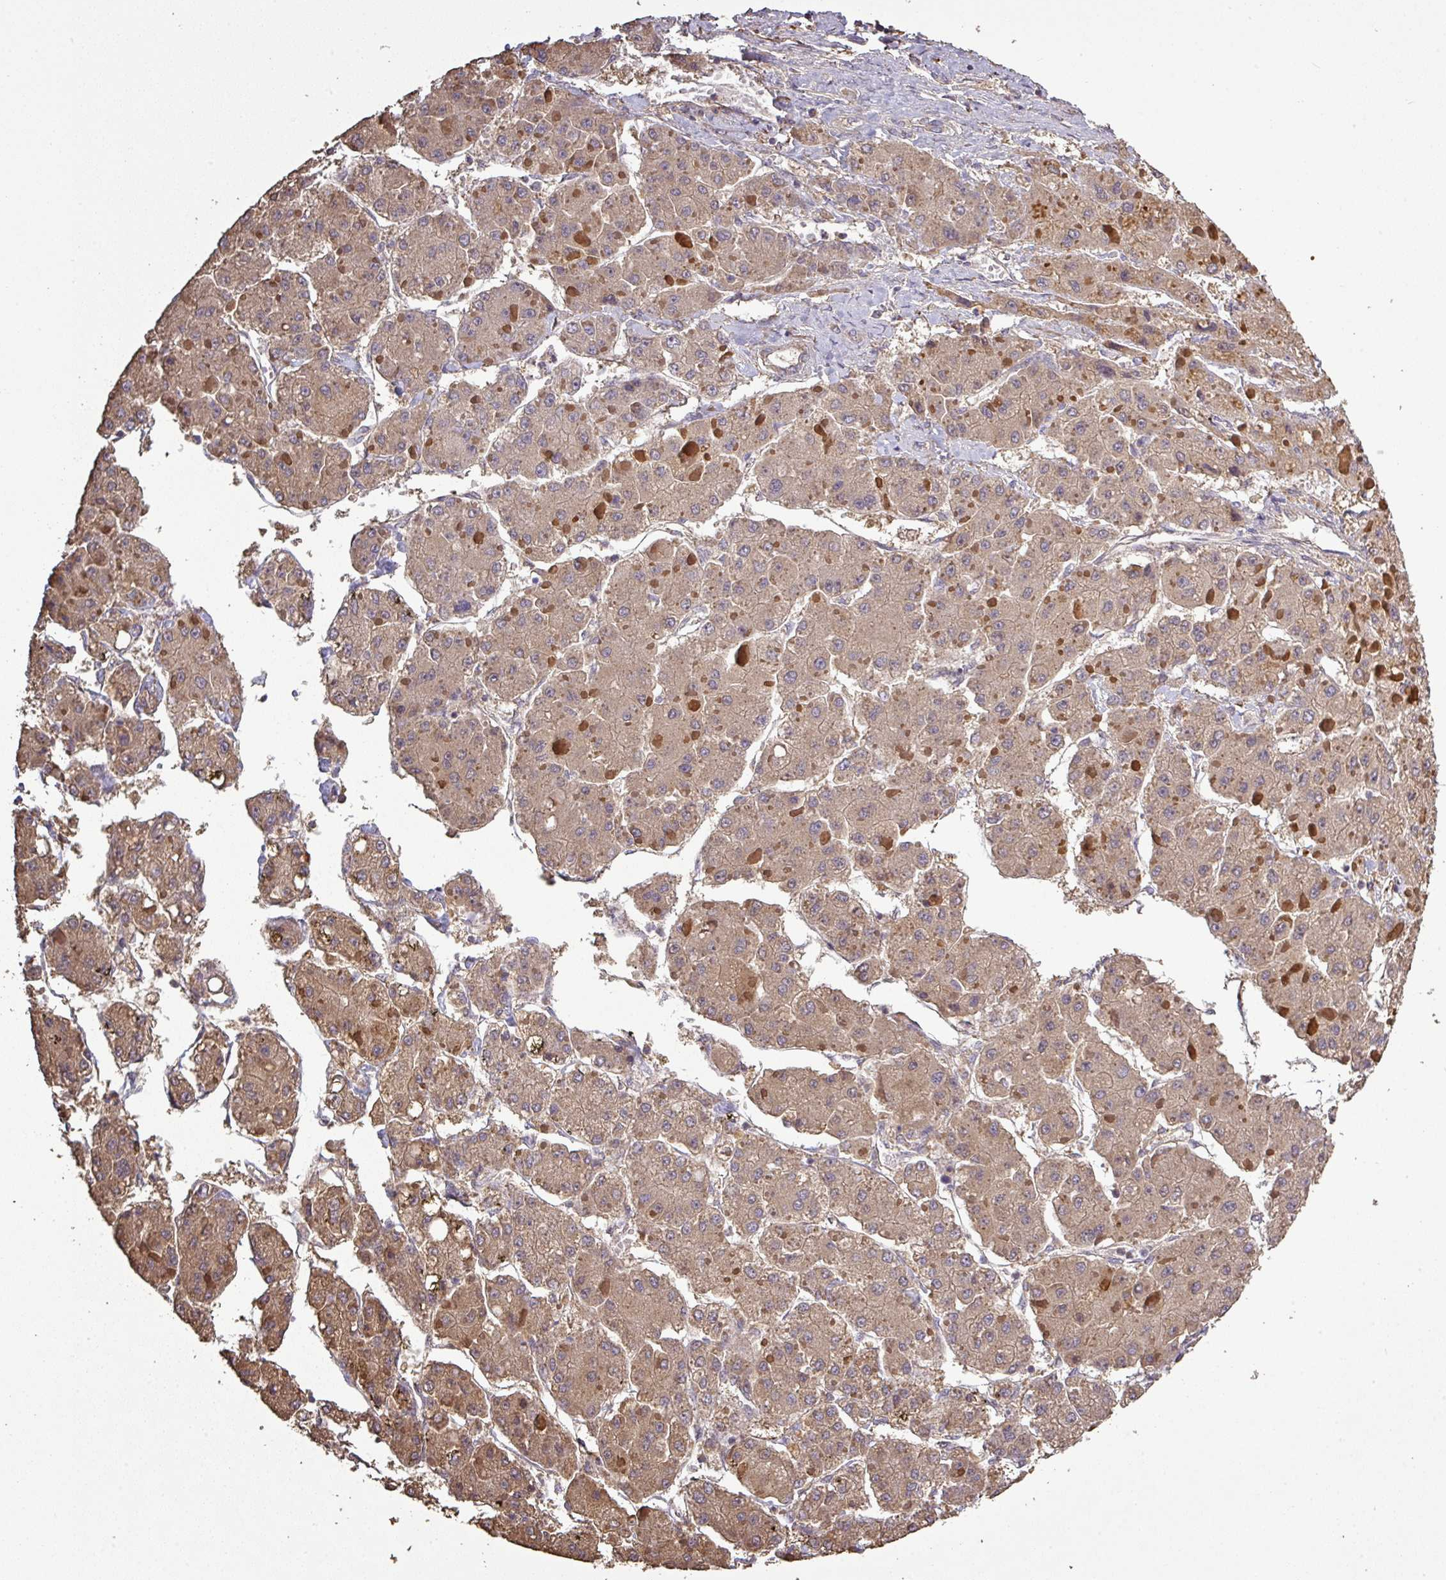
{"staining": {"intensity": "moderate", "quantity": ">75%", "location": "cytoplasmic/membranous"}, "tissue": "liver cancer", "cell_type": "Tumor cells", "image_type": "cancer", "snomed": [{"axis": "morphology", "description": "Carcinoma, Hepatocellular, NOS"}, {"axis": "topography", "description": "Liver"}], "caption": "Moderate cytoplasmic/membranous expression for a protein is present in approximately >75% of tumor cells of liver cancer (hepatocellular carcinoma) using IHC.", "gene": "ISLR", "patient": {"sex": "female", "age": 73}}